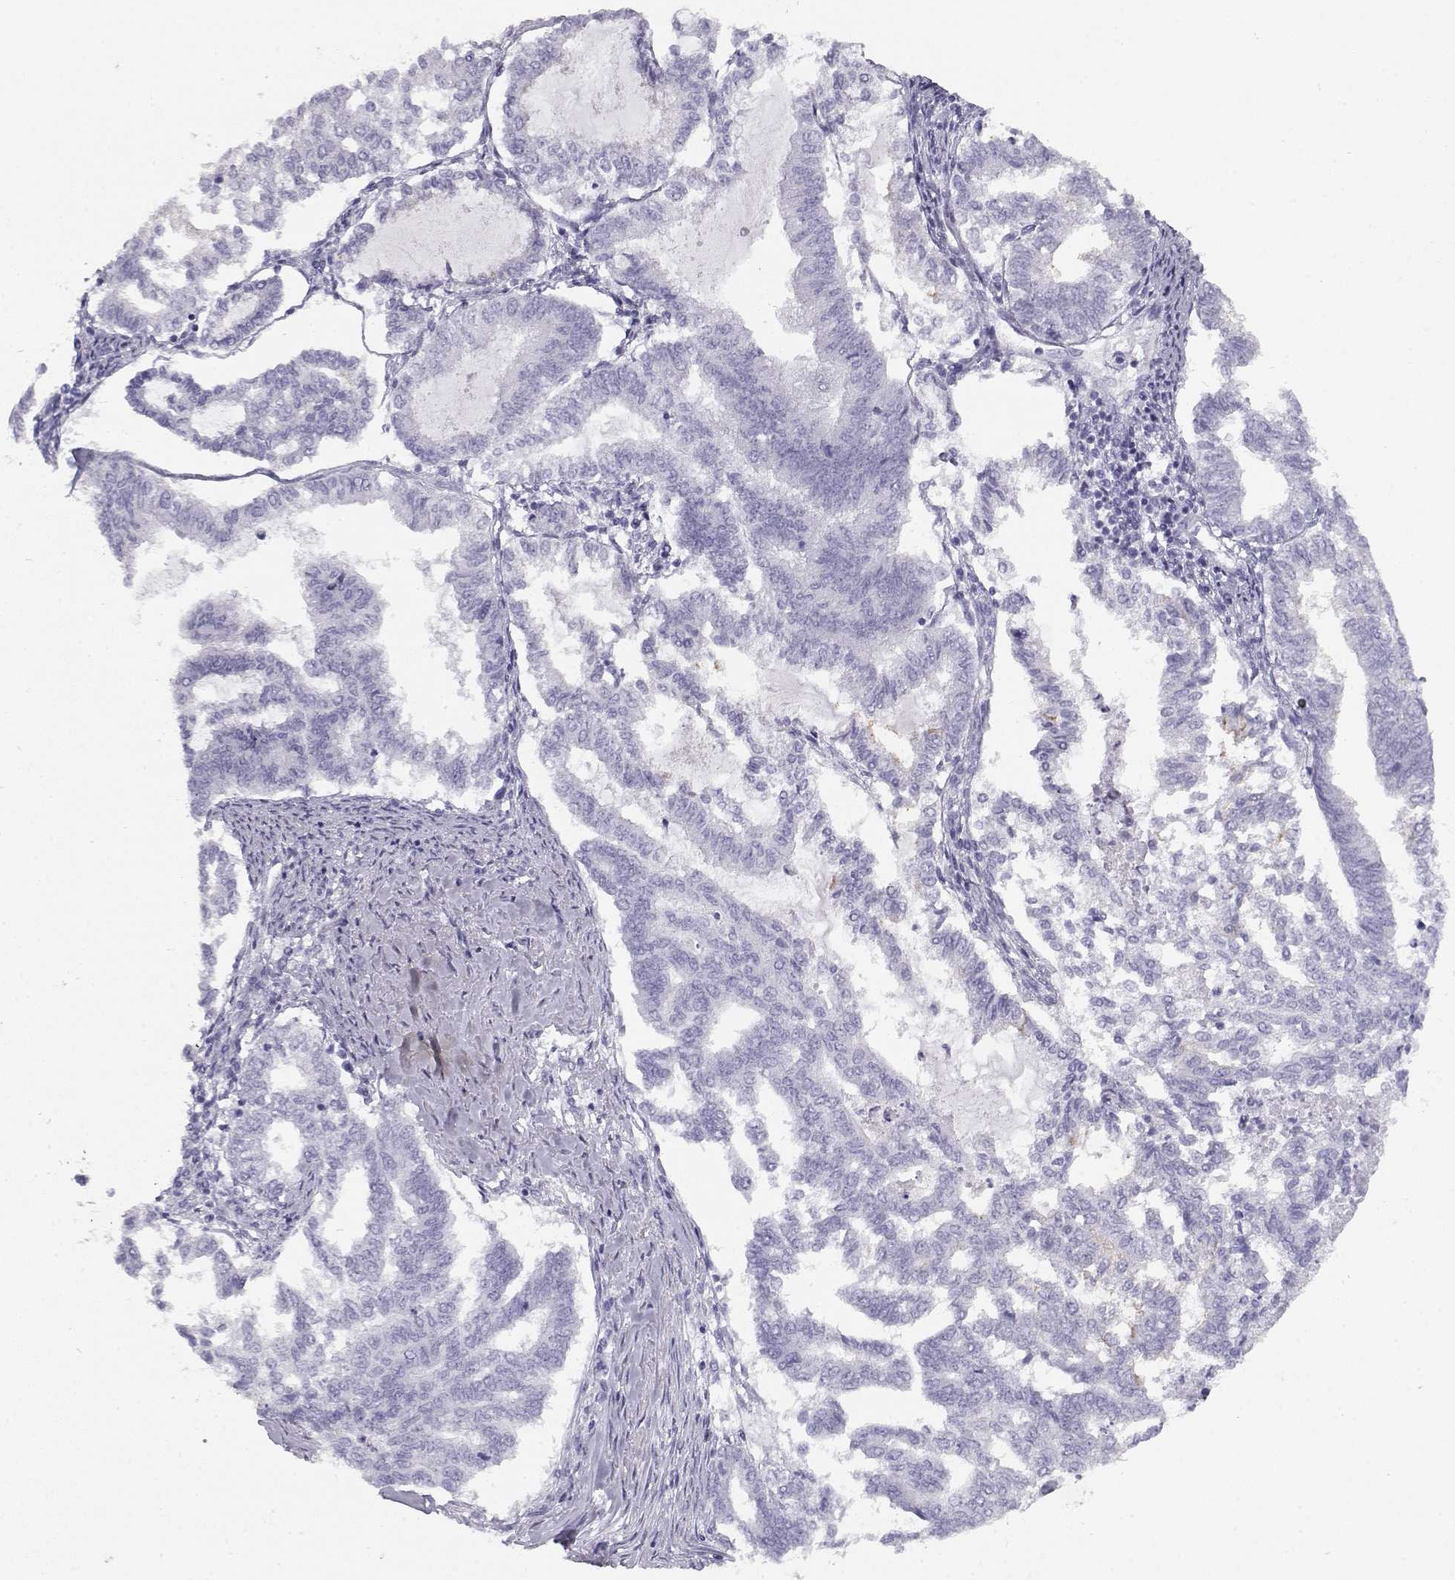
{"staining": {"intensity": "negative", "quantity": "none", "location": "none"}, "tissue": "endometrial cancer", "cell_type": "Tumor cells", "image_type": "cancer", "snomed": [{"axis": "morphology", "description": "Adenocarcinoma, NOS"}, {"axis": "topography", "description": "Endometrium"}], "caption": "Photomicrograph shows no protein expression in tumor cells of endometrial cancer tissue.", "gene": "TKTL1", "patient": {"sex": "female", "age": 79}}